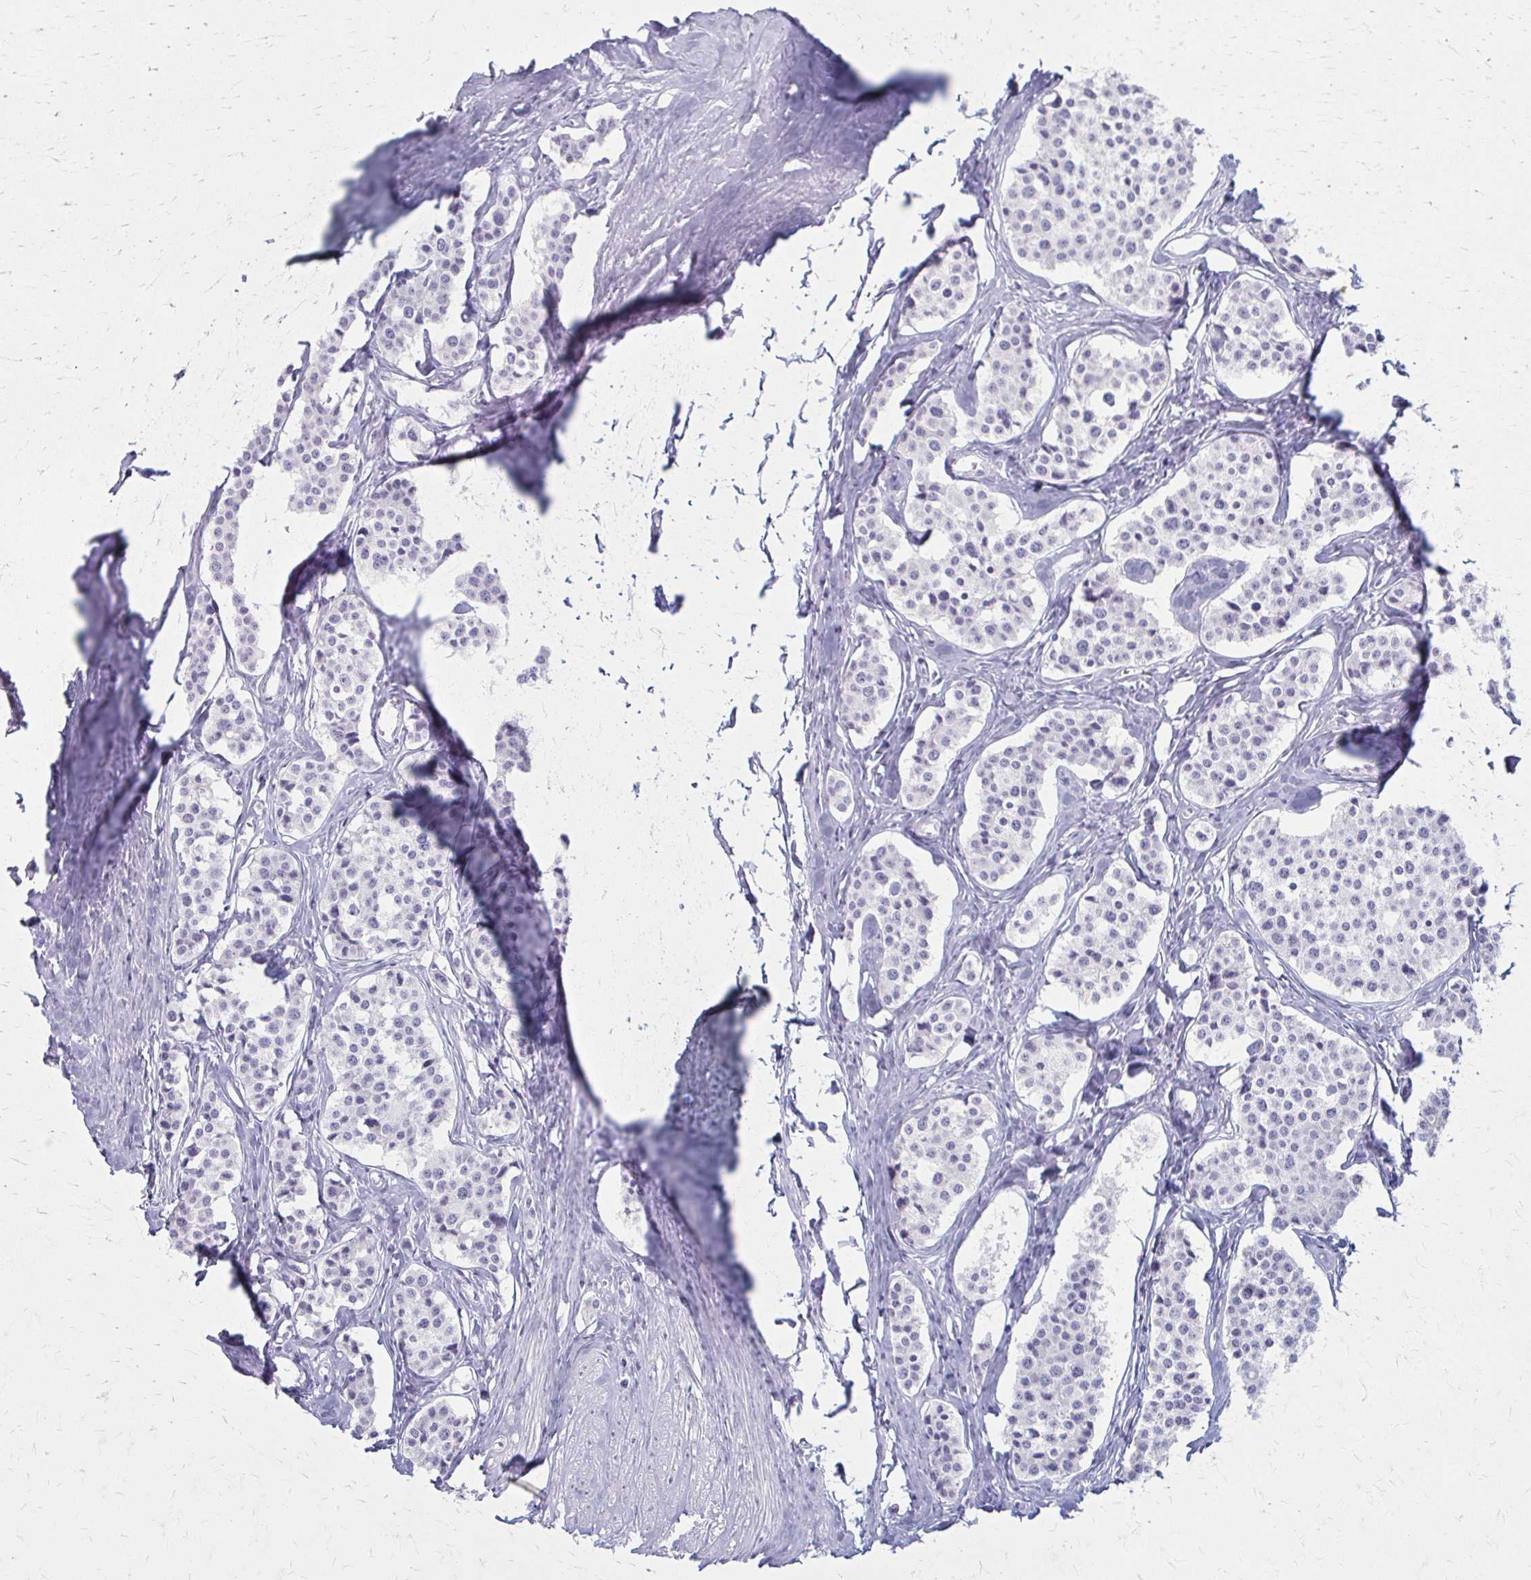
{"staining": {"intensity": "negative", "quantity": "none", "location": "none"}, "tissue": "carcinoid", "cell_type": "Tumor cells", "image_type": "cancer", "snomed": [{"axis": "morphology", "description": "Carcinoid, malignant, NOS"}, {"axis": "topography", "description": "Small intestine"}], "caption": "Photomicrograph shows no protein positivity in tumor cells of carcinoid tissue. (DAB (3,3'-diaminobenzidine) immunohistochemistry, high magnification).", "gene": "LDLRAP1", "patient": {"sex": "male", "age": 60}}